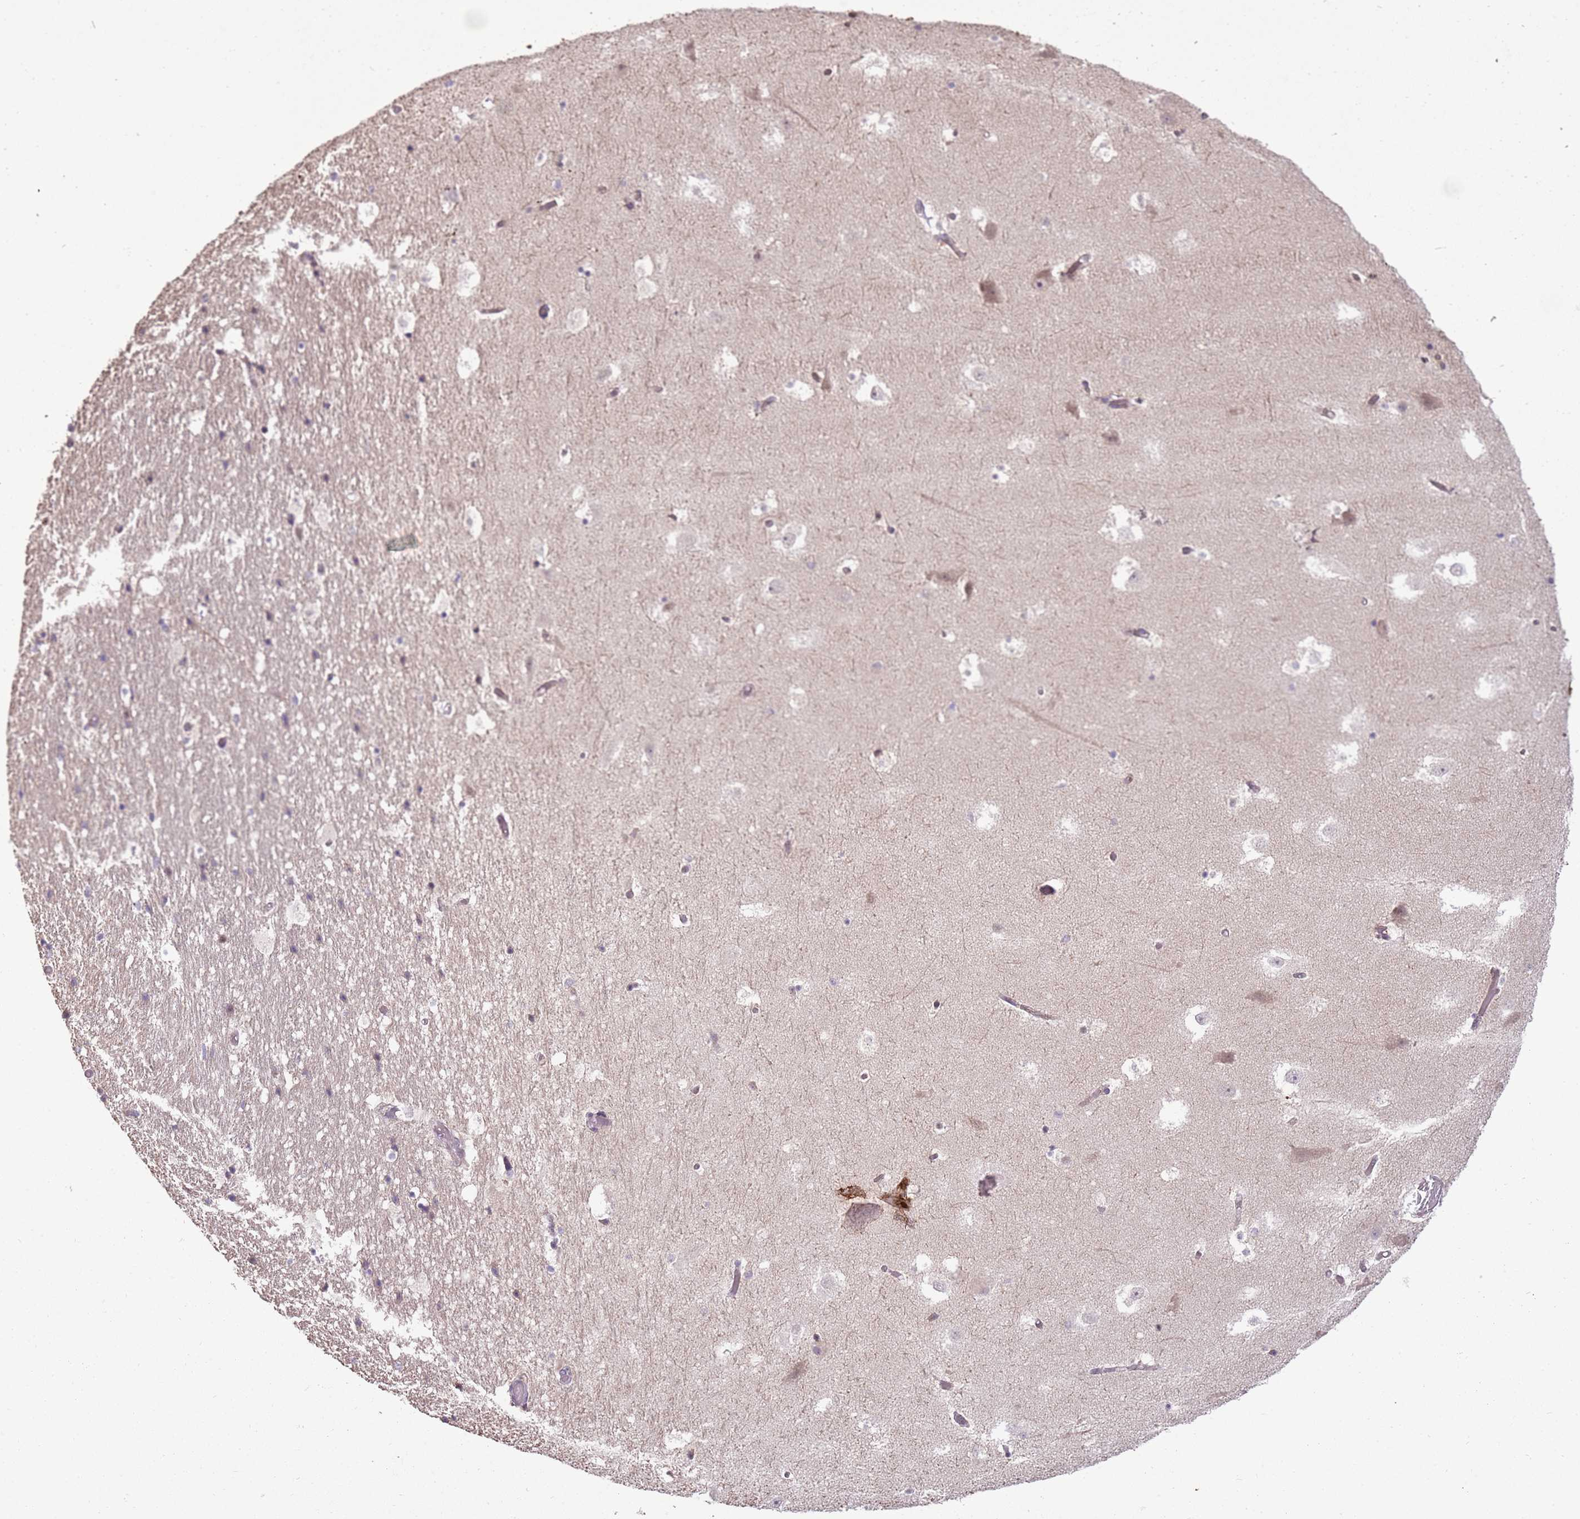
{"staining": {"intensity": "weak", "quantity": "25%-75%", "location": "cytoplasmic/membranous,nuclear"}, "tissue": "hippocampus", "cell_type": "Glial cells", "image_type": "normal", "snomed": [{"axis": "morphology", "description": "Normal tissue, NOS"}, {"axis": "topography", "description": "Hippocampus"}], "caption": "Hippocampus was stained to show a protein in brown. There is low levels of weak cytoplasmic/membranous,nuclear positivity in approximately 25%-75% of glial cells. (Brightfield microscopy of DAB IHC at high magnification).", "gene": "NBPF4", "patient": {"sex": "female", "age": 52}}